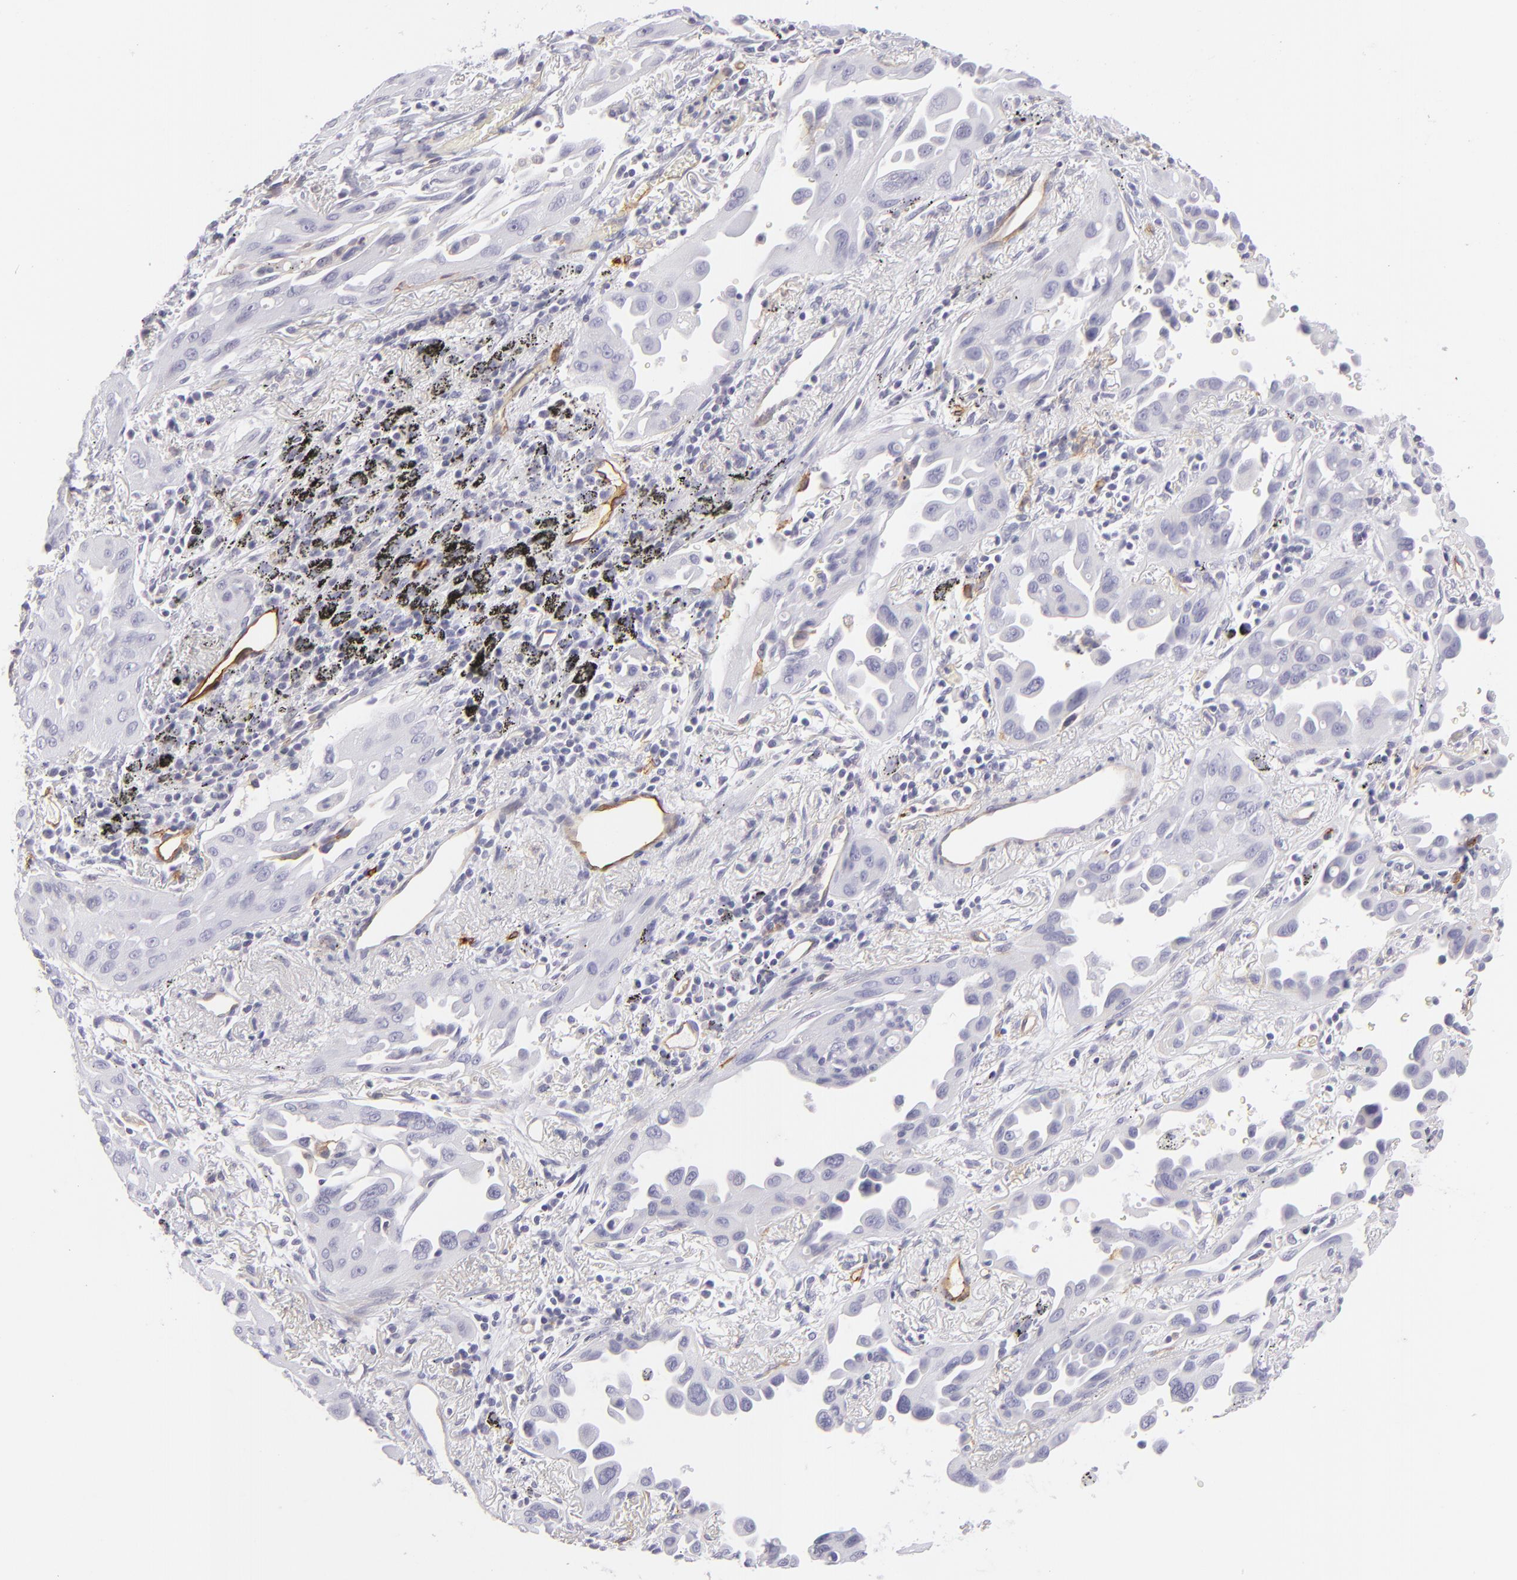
{"staining": {"intensity": "negative", "quantity": "none", "location": "none"}, "tissue": "lung cancer", "cell_type": "Tumor cells", "image_type": "cancer", "snomed": [{"axis": "morphology", "description": "Adenocarcinoma, NOS"}, {"axis": "topography", "description": "Lung"}], "caption": "The photomicrograph exhibits no significant positivity in tumor cells of lung adenocarcinoma.", "gene": "THBD", "patient": {"sex": "male", "age": 68}}